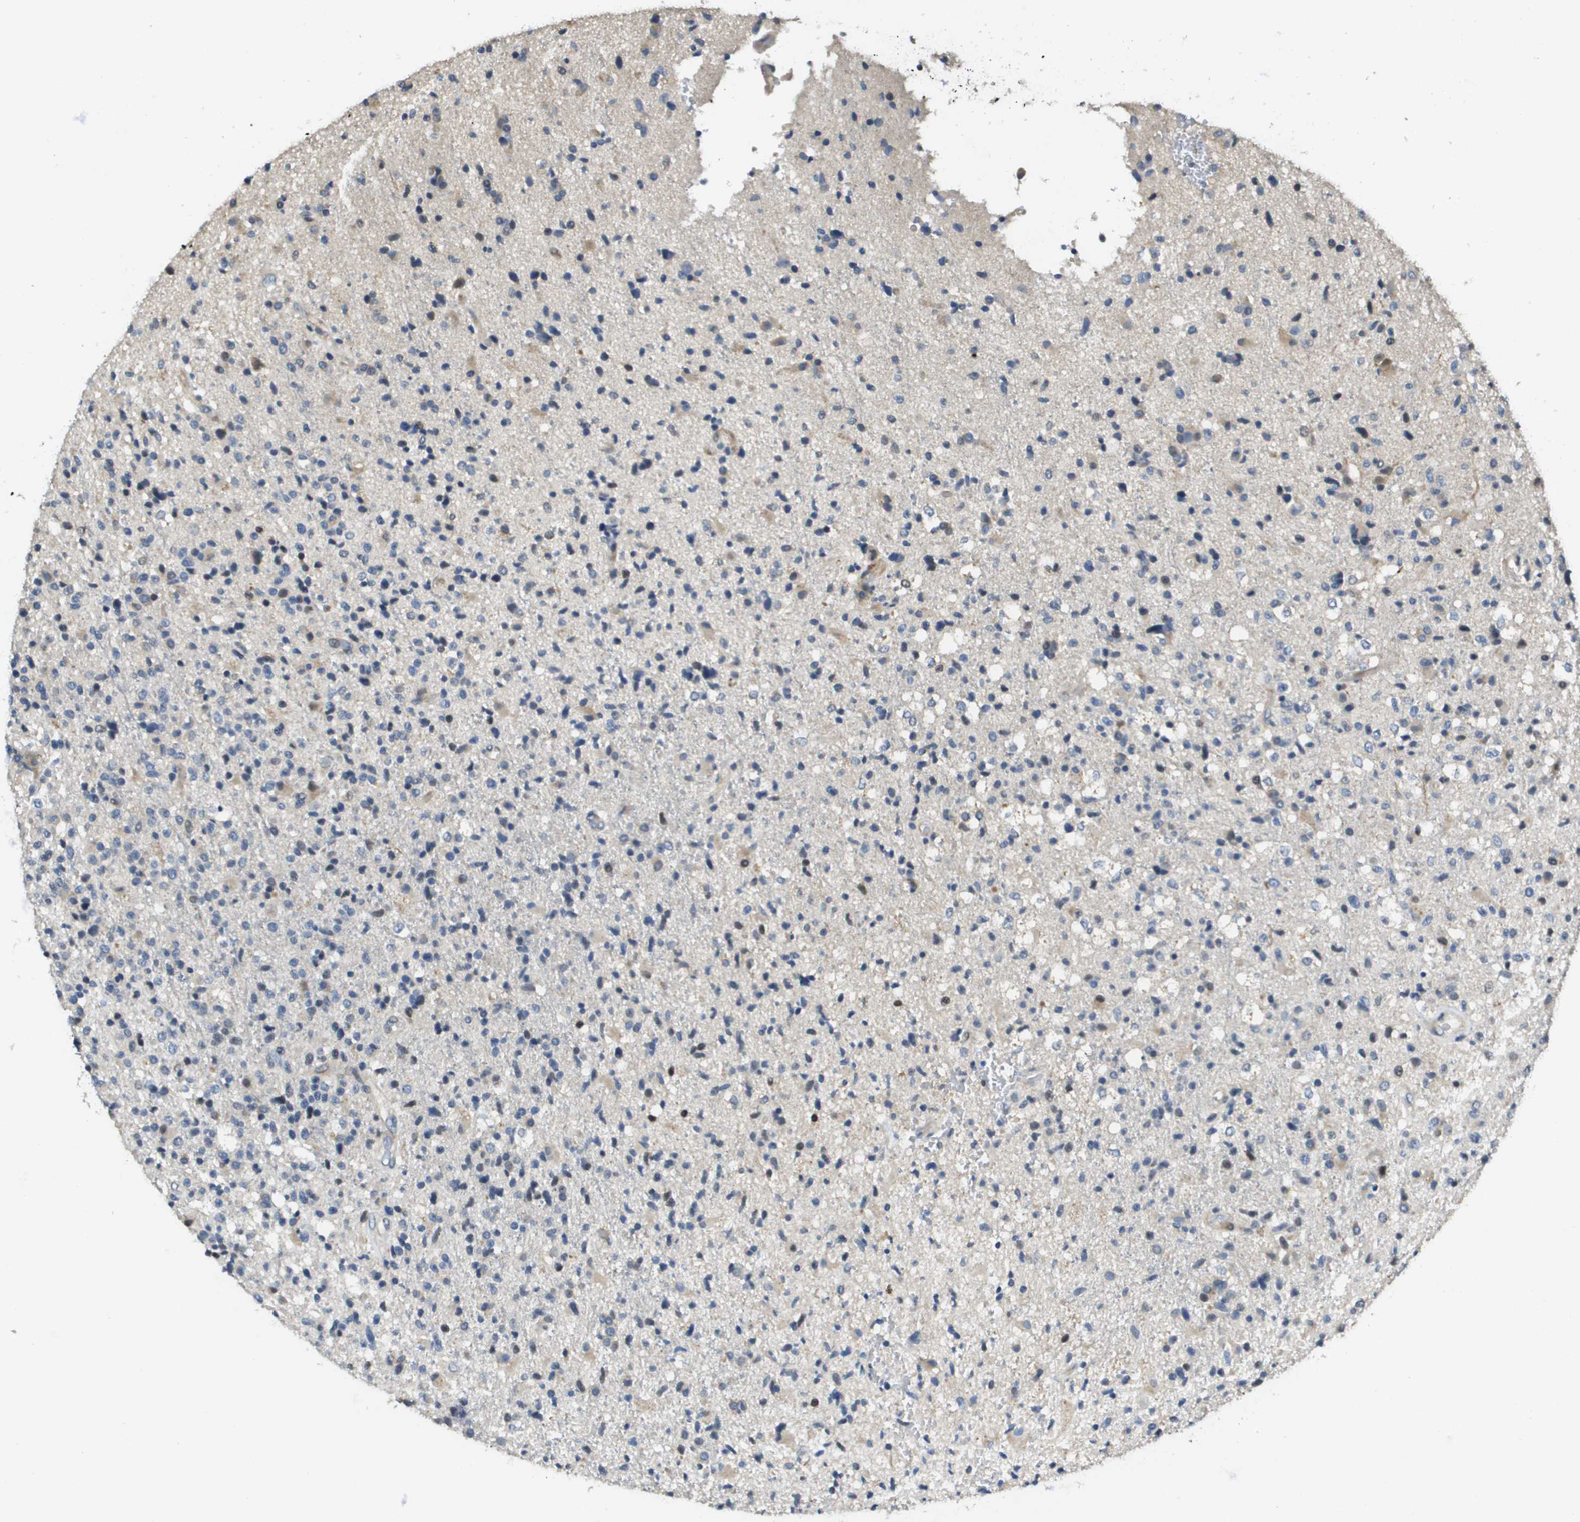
{"staining": {"intensity": "weak", "quantity": "<25%", "location": "cytoplasmic/membranous"}, "tissue": "glioma", "cell_type": "Tumor cells", "image_type": "cancer", "snomed": [{"axis": "morphology", "description": "Glioma, malignant, High grade"}, {"axis": "topography", "description": "Brain"}], "caption": "Immunohistochemistry (IHC) photomicrograph of glioma stained for a protein (brown), which shows no positivity in tumor cells.", "gene": "SCN4B", "patient": {"sex": "male", "age": 72}}